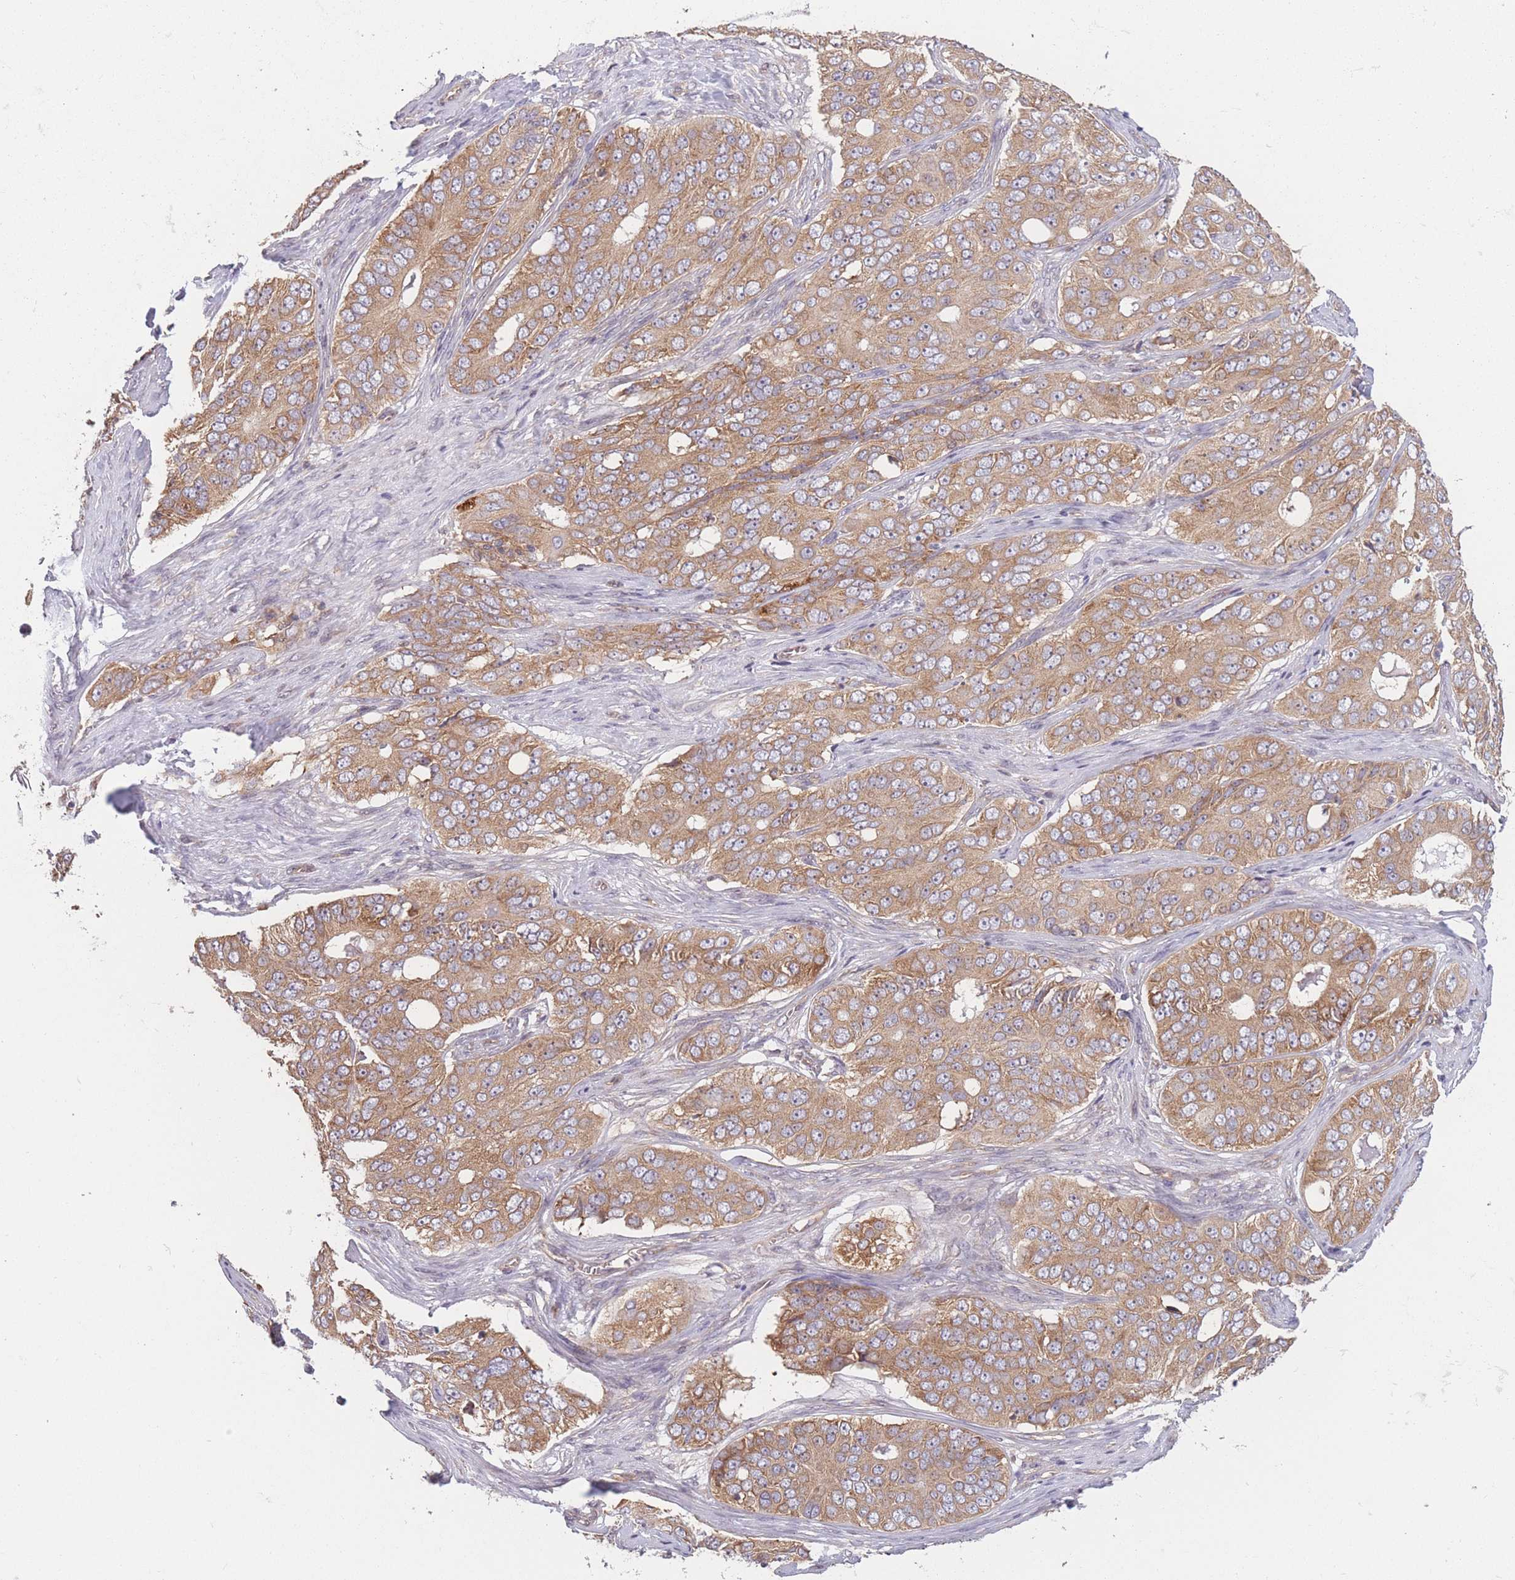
{"staining": {"intensity": "moderate", "quantity": ">75%", "location": "cytoplasmic/membranous"}, "tissue": "ovarian cancer", "cell_type": "Tumor cells", "image_type": "cancer", "snomed": [{"axis": "morphology", "description": "Carcinoma, endometroid"}, {"axis": "topography", "description": "Ovary"}], "caption": "Endometroid carcinoma (ovarian) was stained to show a protein in brown. There is medium levels of moderate cytoplasmic/membranous positivity in about >75% of tumor cells.", "gene": "WASHC2A", "patient": {"sex": "female", "age": 51}}